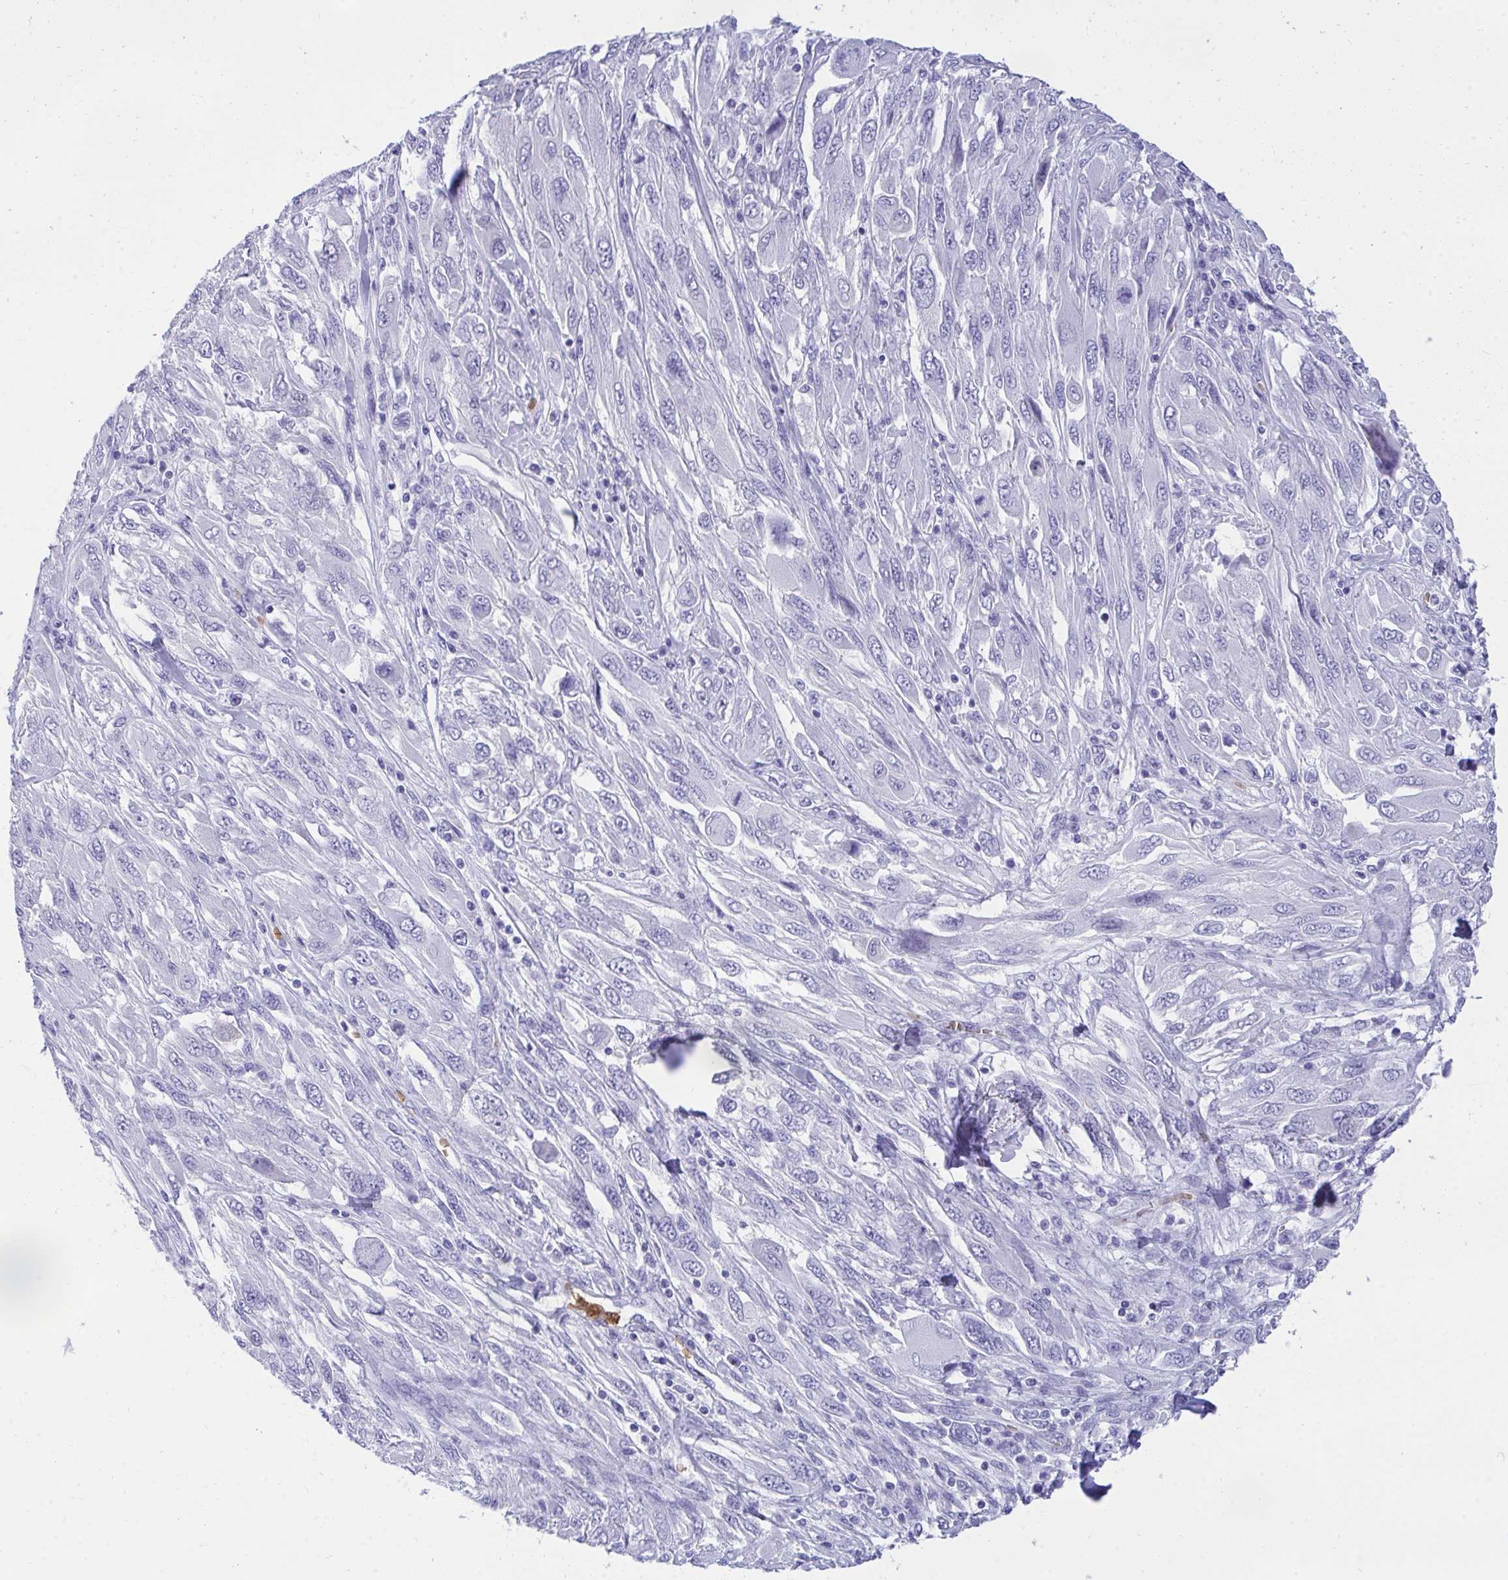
{"staining": {"intensity": "negative", "quantity": "none", "location": "none"}, "tissue": "melanoma", "cell_type": "Tumor cells", "image_type": "cancer", "snomed": [{"axis": "morphology", "description": "Malignant melanoma, NOS"}, {"axis": "topography", "description": "Skin"}], "caption": "Tumor cells are negative for brown protein staining in melanoma. (Brightfield microscopy of DAB immunohistochemistry (IHC) at high magnification).", "gene": "ANK1", "patient": {"sex": "female", "age": 91}}